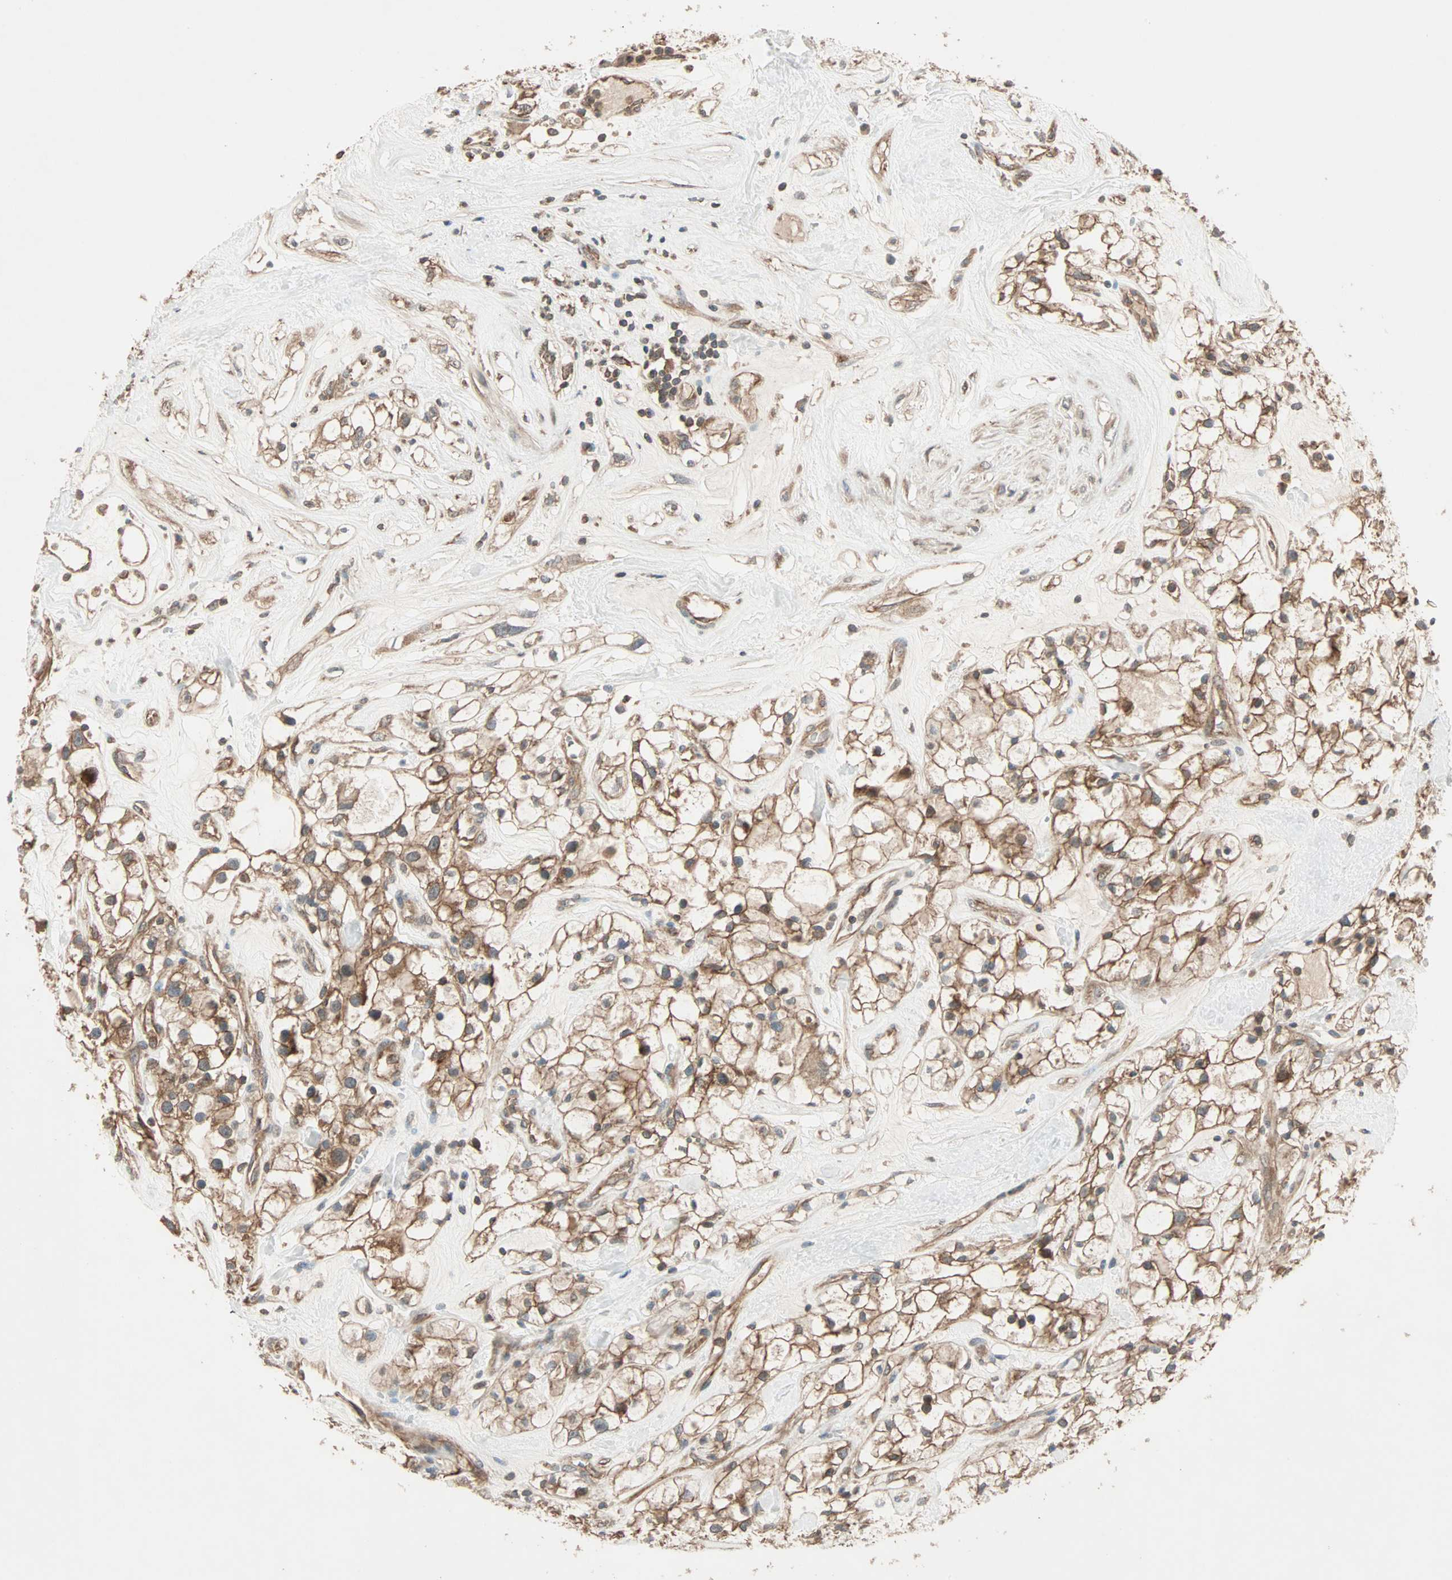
{"staining": {"intensity": "moderate", "quantity": ">75%", "location": "cytoplasmic/membranous"}, "tissue": "renal cancer", "cell_type": "Tumor cells", "image_type": "cancer", "snomed": [{"axis": "morphology", "description": "Adenocarcinoma, NOS"}, {"axis": "topography", "description": "Kidney"}], "caption": "There is medium levels of moderate cytoplasmic/membranous positivity in tumor cells of renal cancer (adenocarcinoma), as demonstrated by immunohistochemical staining (brown color).", "gene": "MAP3K21", "patient": {"sex": "female", "age": 60}}